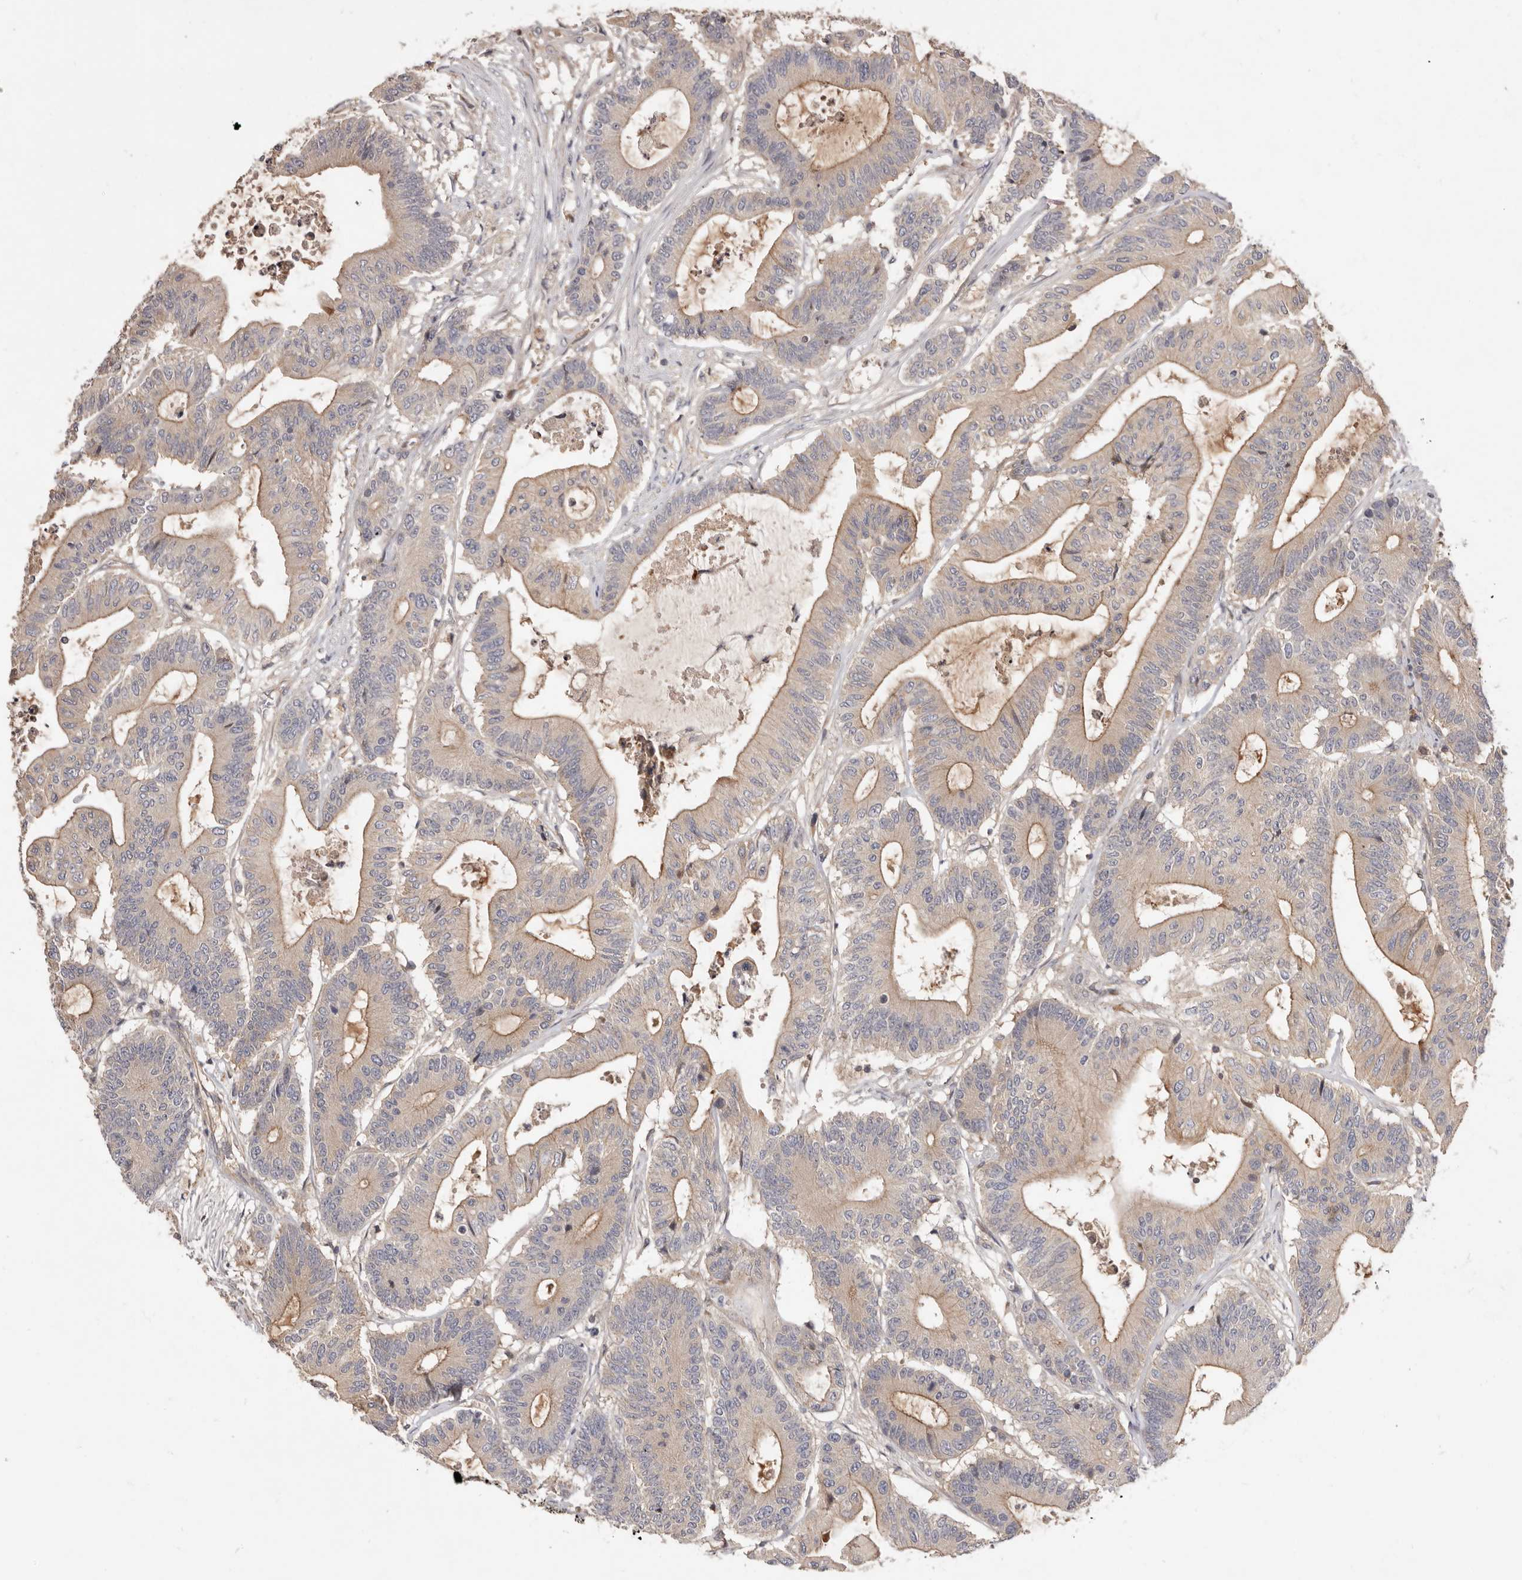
{"staining": {"intensity": "weak", "quantity": "25%-75%", "location": "cytoplasmic/membranous"}, "tissue": "colorectal cancer", "cell_type": "Tumor cells", "image_type": "cancer", "snomed": [{"axis": "morphology", "description": "Adenocarcinoma, NOS"}, {"axis": "topography", "description": "Colon"}], "caption": "High-magnification brightfield microscopy of colorectal cancer stained with DAB (brown) and counterstained with hematoxylin (blue). tumor cells exhibit weak cytoplasmic/membranous positivity is seen in approximately25%-75% of cells. (IHC, brightfield microscopy, high magnification).", "gene": "DOP1A", "patient": {"sex": "female", "age": 84}}